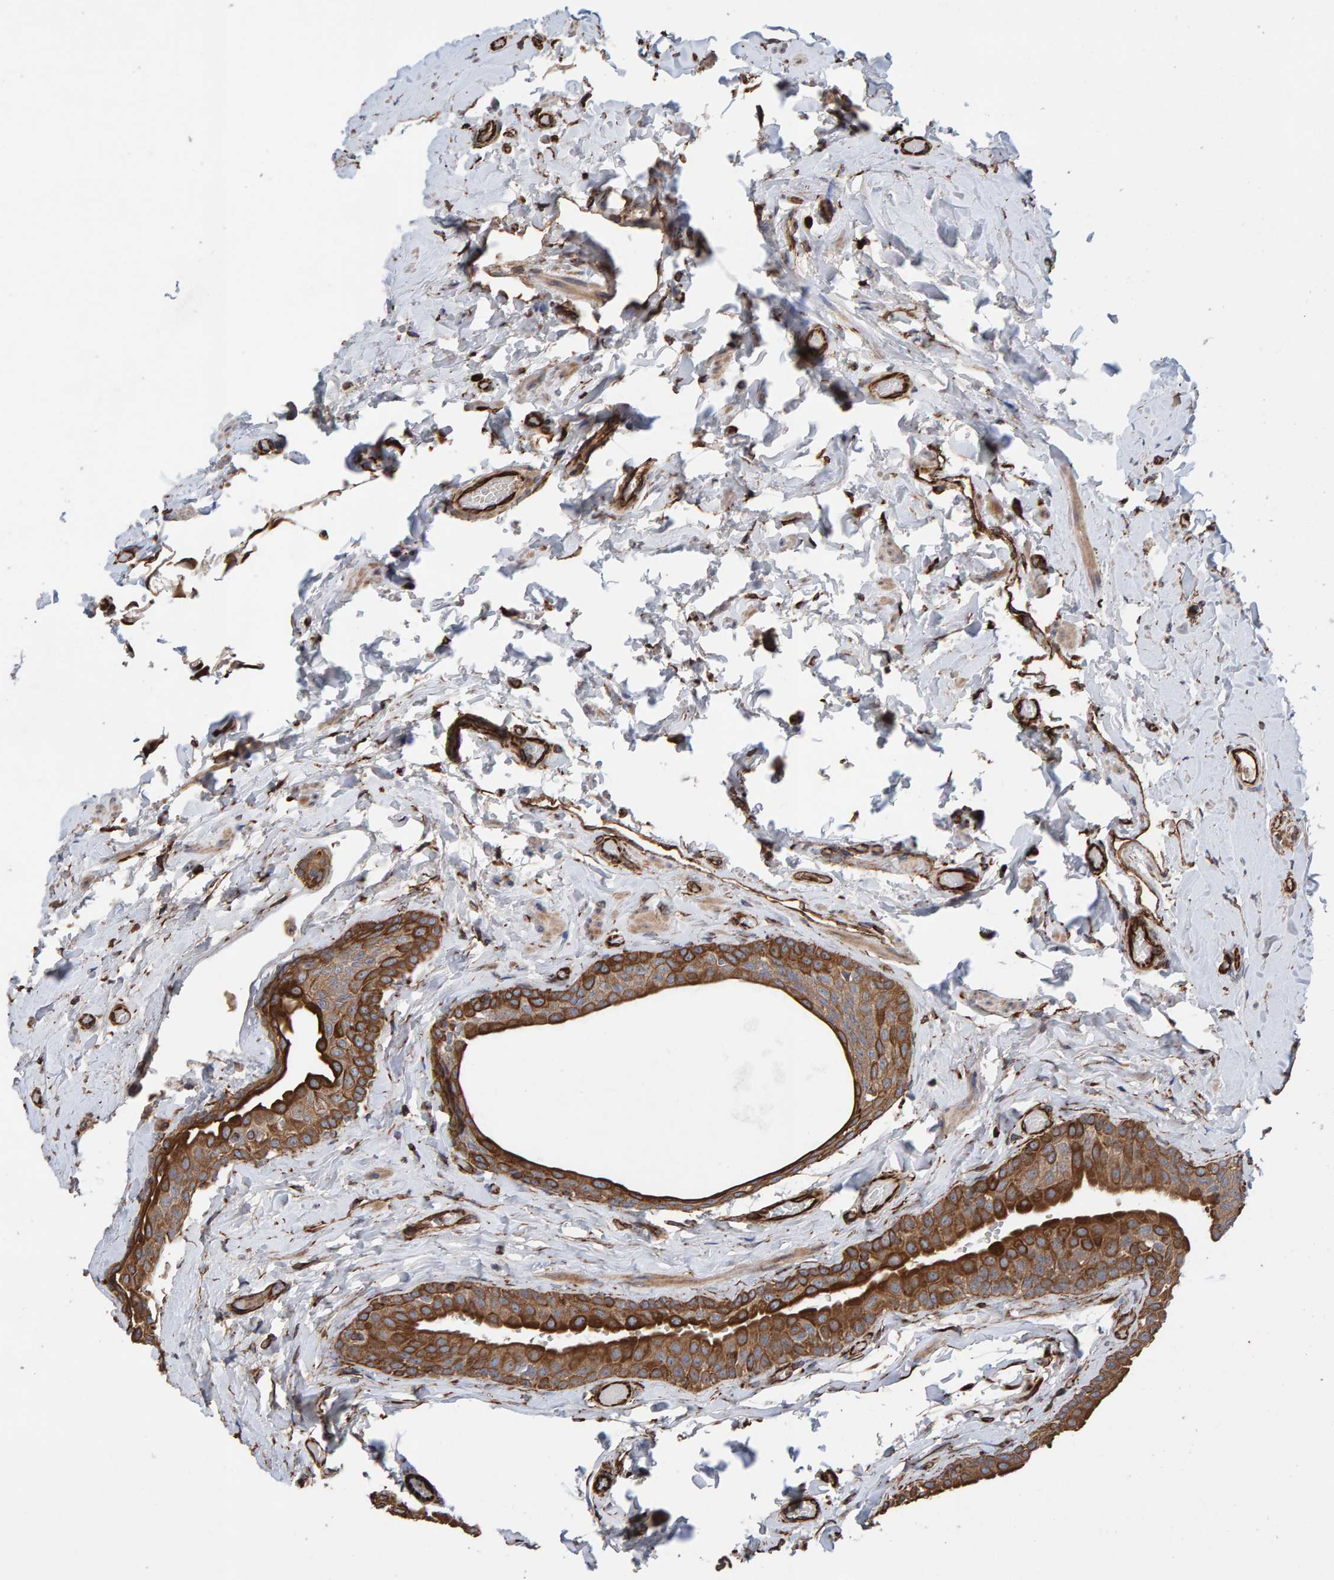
{"staining": {"intensity": "strong", "quantity": "<25%", "location": "cytoplasmic/membranous"}, "tissue": "epididymis", "cell_type": "Glandular cells", "image_type": "normal", "snomed": [{"axis": "morphology", "description": "Normal tissue, NOS"}, {"axis": "topography", "description": "Testis"}, {"axis": "topography", "description": "Epididymis"}], "caption": "The photomicrograph reveals immunohistochemical staining of benign epididymis. There is strong cytoplasmic/membranous positivity is appreciated in approximately <25% of glandular cells.", "gene": "ZNF347", "patient": {"sex": "male", "age": 36}}